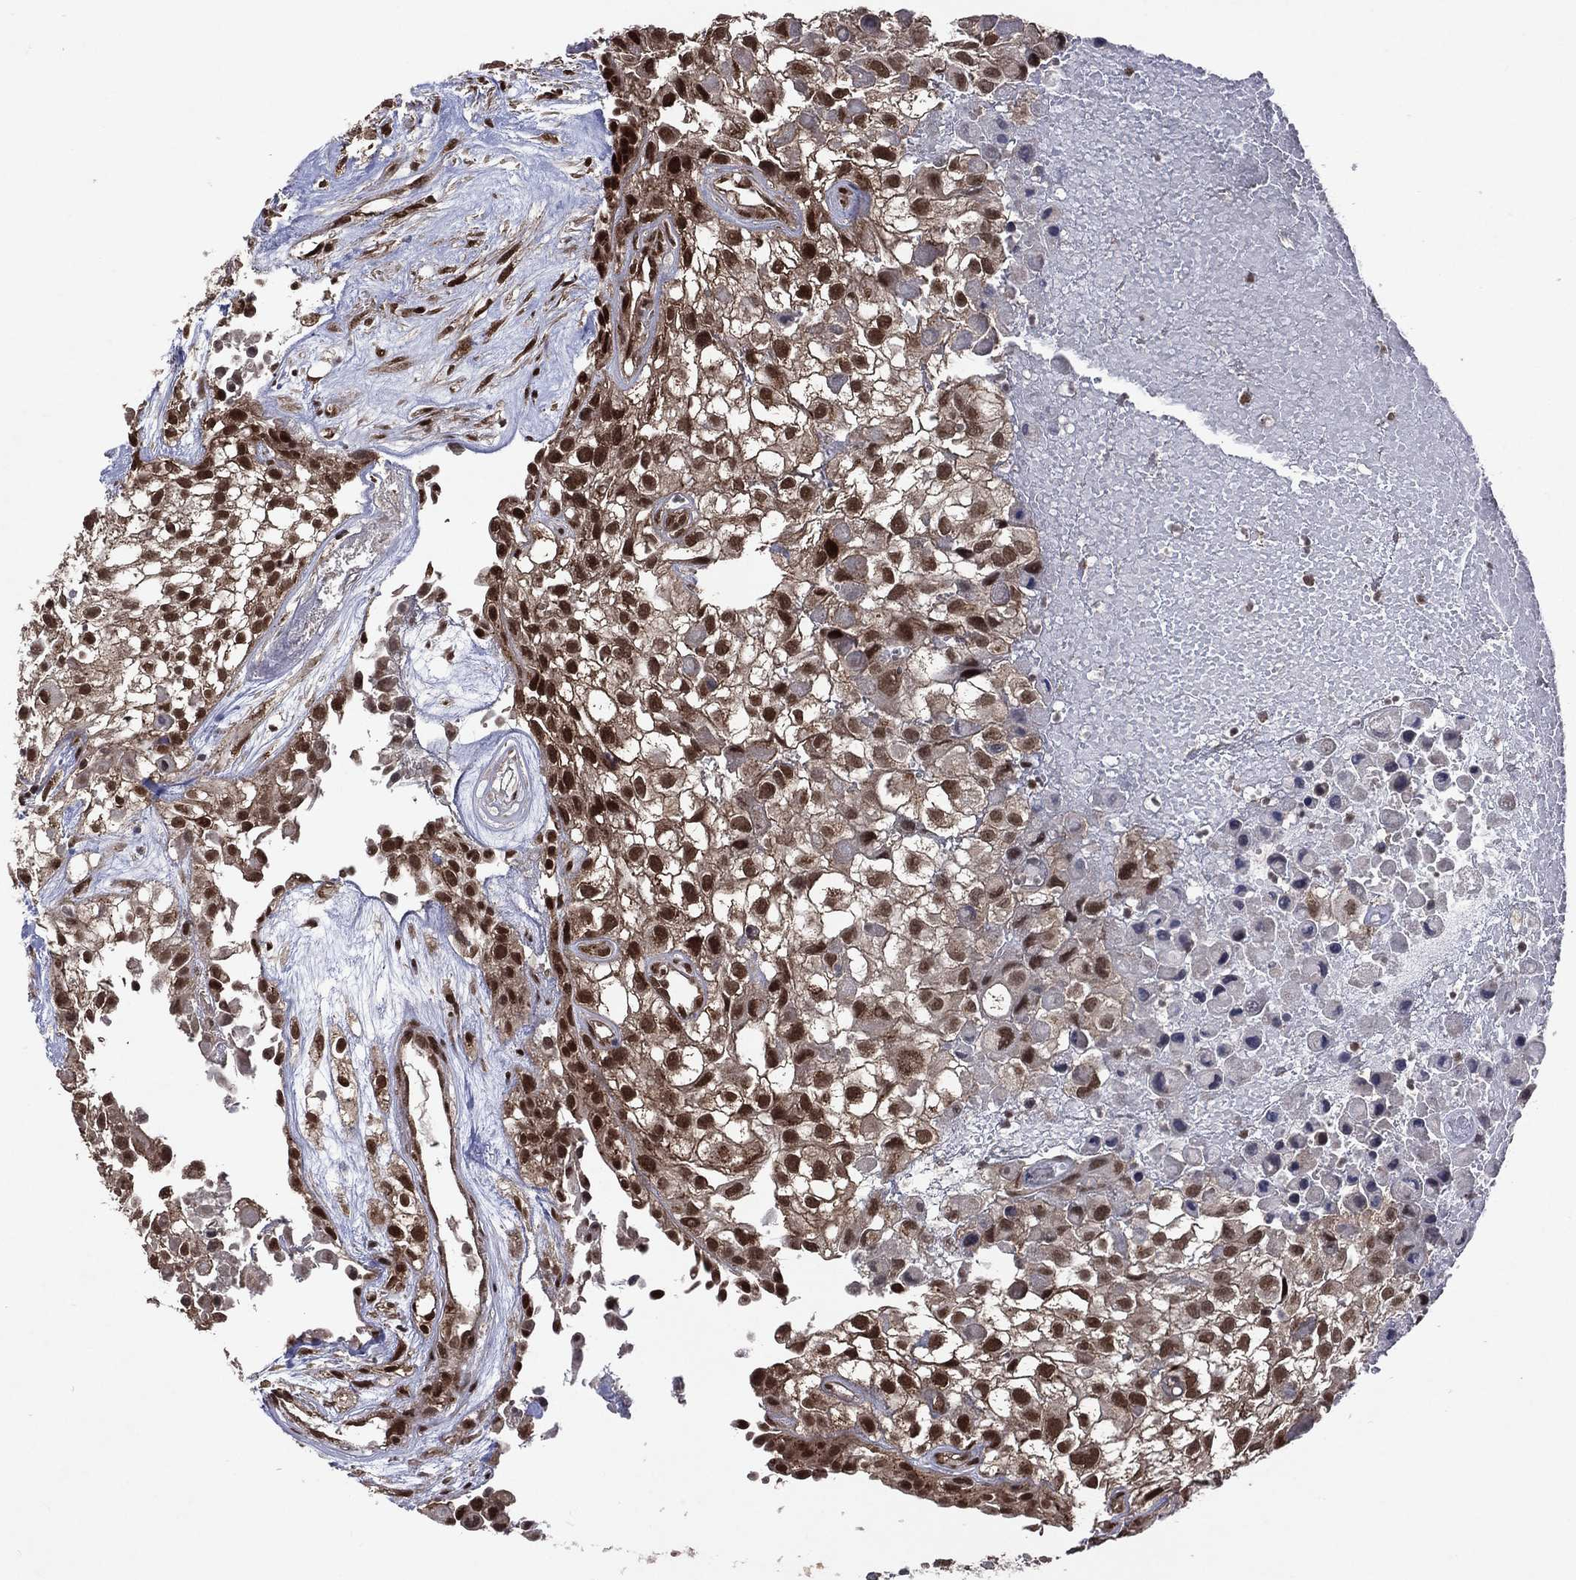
{"staining": {"intensity": "strong", "quantity": "25%-75%", "location": "nuclear"}, "tissue": "urothelial cancer", "cell_type": "Tumor cells", "image_type": "cancer", "snomed": [{"axis": "morphology", "description": "Urothelial carcinoma, High grade"}, {"axis": "topography", "description": "Urinary bladder"}], "caption": "This is an image of IHC staining of urothelial cancer, which shows strong positivity in the nuclear of tumor cells.", "gene": "DMAP1", "patient": {"sex": "male", "age": 56}}